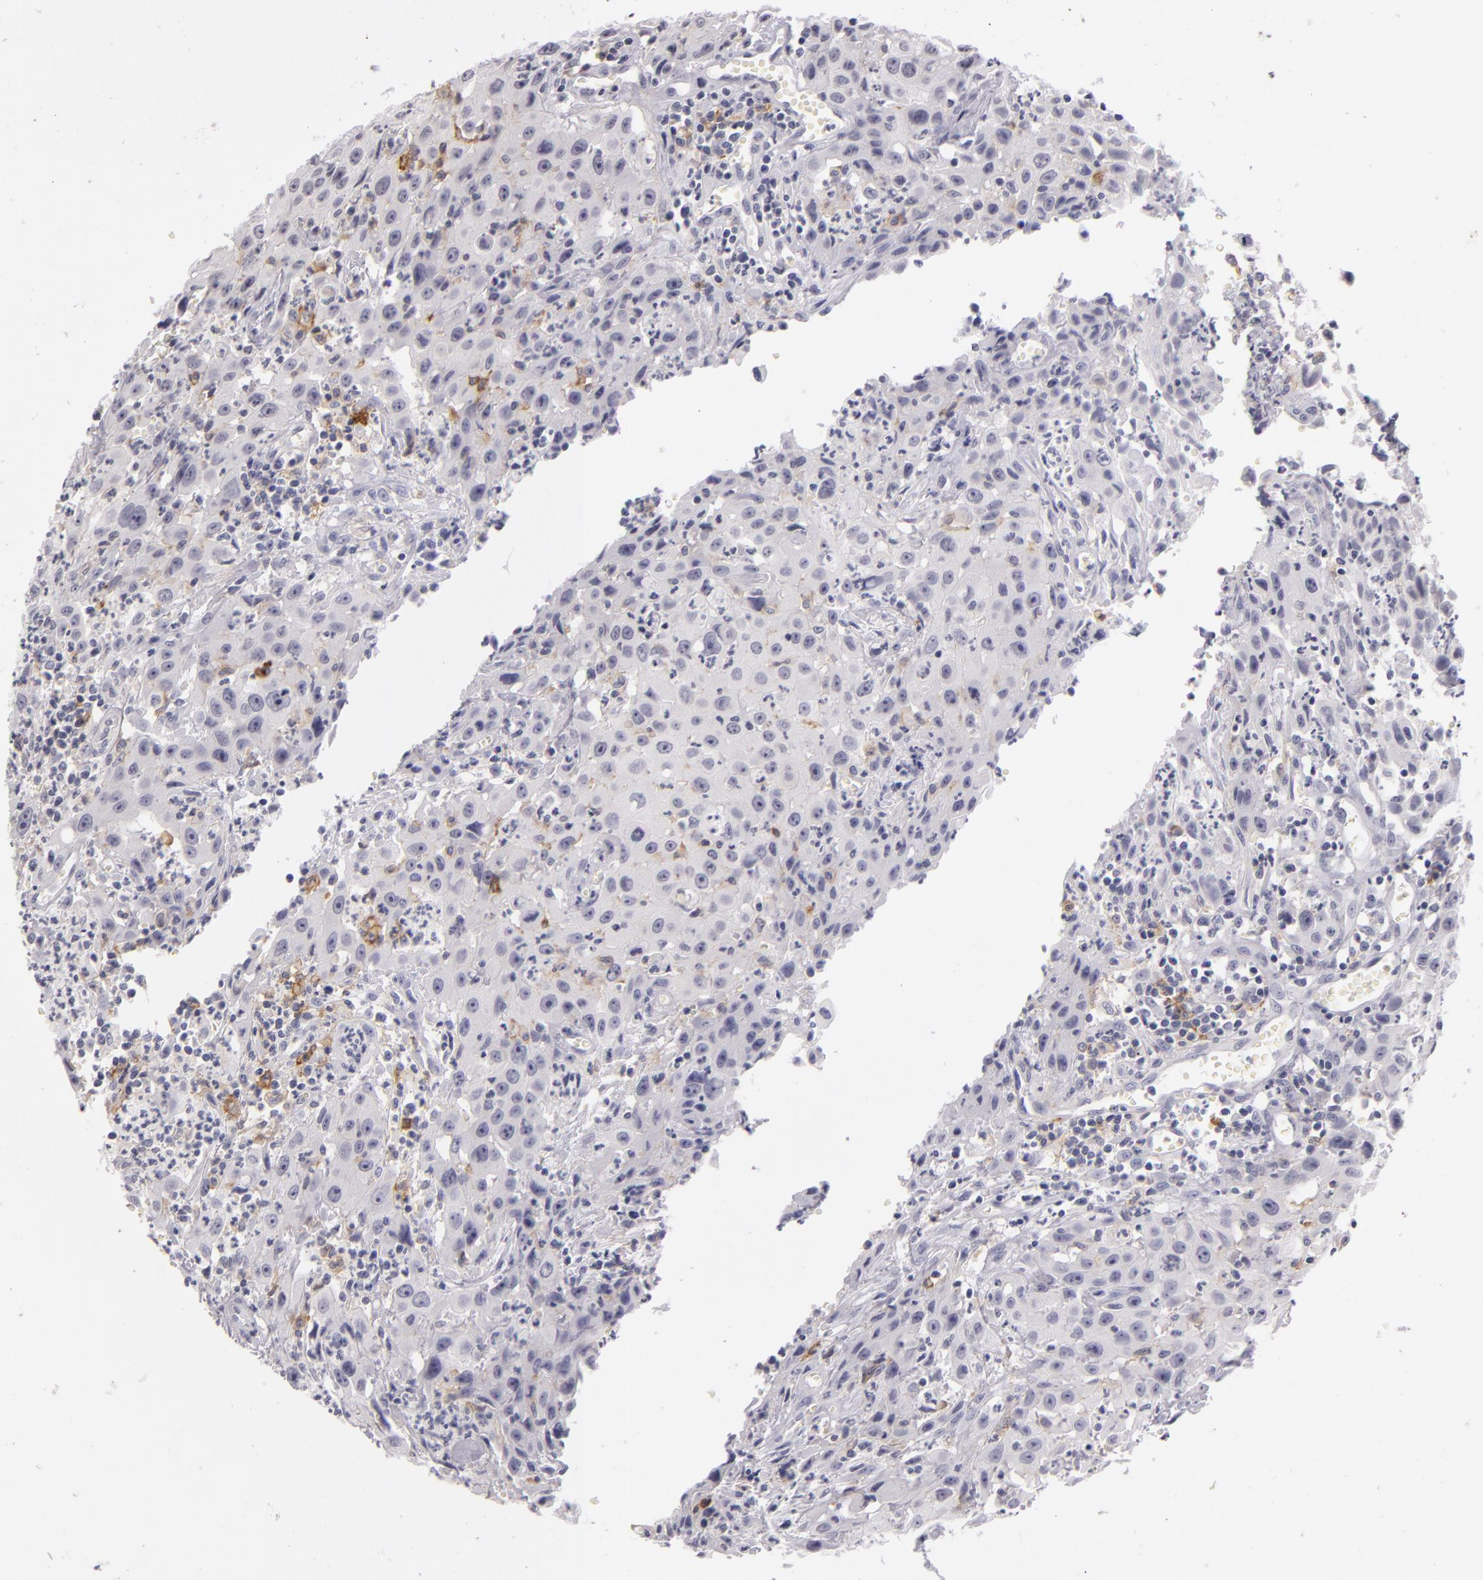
{"staining": {"intensity": "negative", "quantity": "none", "location": "none"}, "tissue": "urothelial cancer", "cell_type": "Tumor cells", "image_type": "cancer", "snomed": [{"axis": "morphology", "description": "Urothelial carcinoma, High grade"}, {"axis": "topography", "description": "Urinary bladder"}], "caption": "A micrograph of urothelial cancer stained for a protein exhibits no brown staining in tumor cells.", "gene": "CD40", "patient": {"sex": "male", "age": 66}}